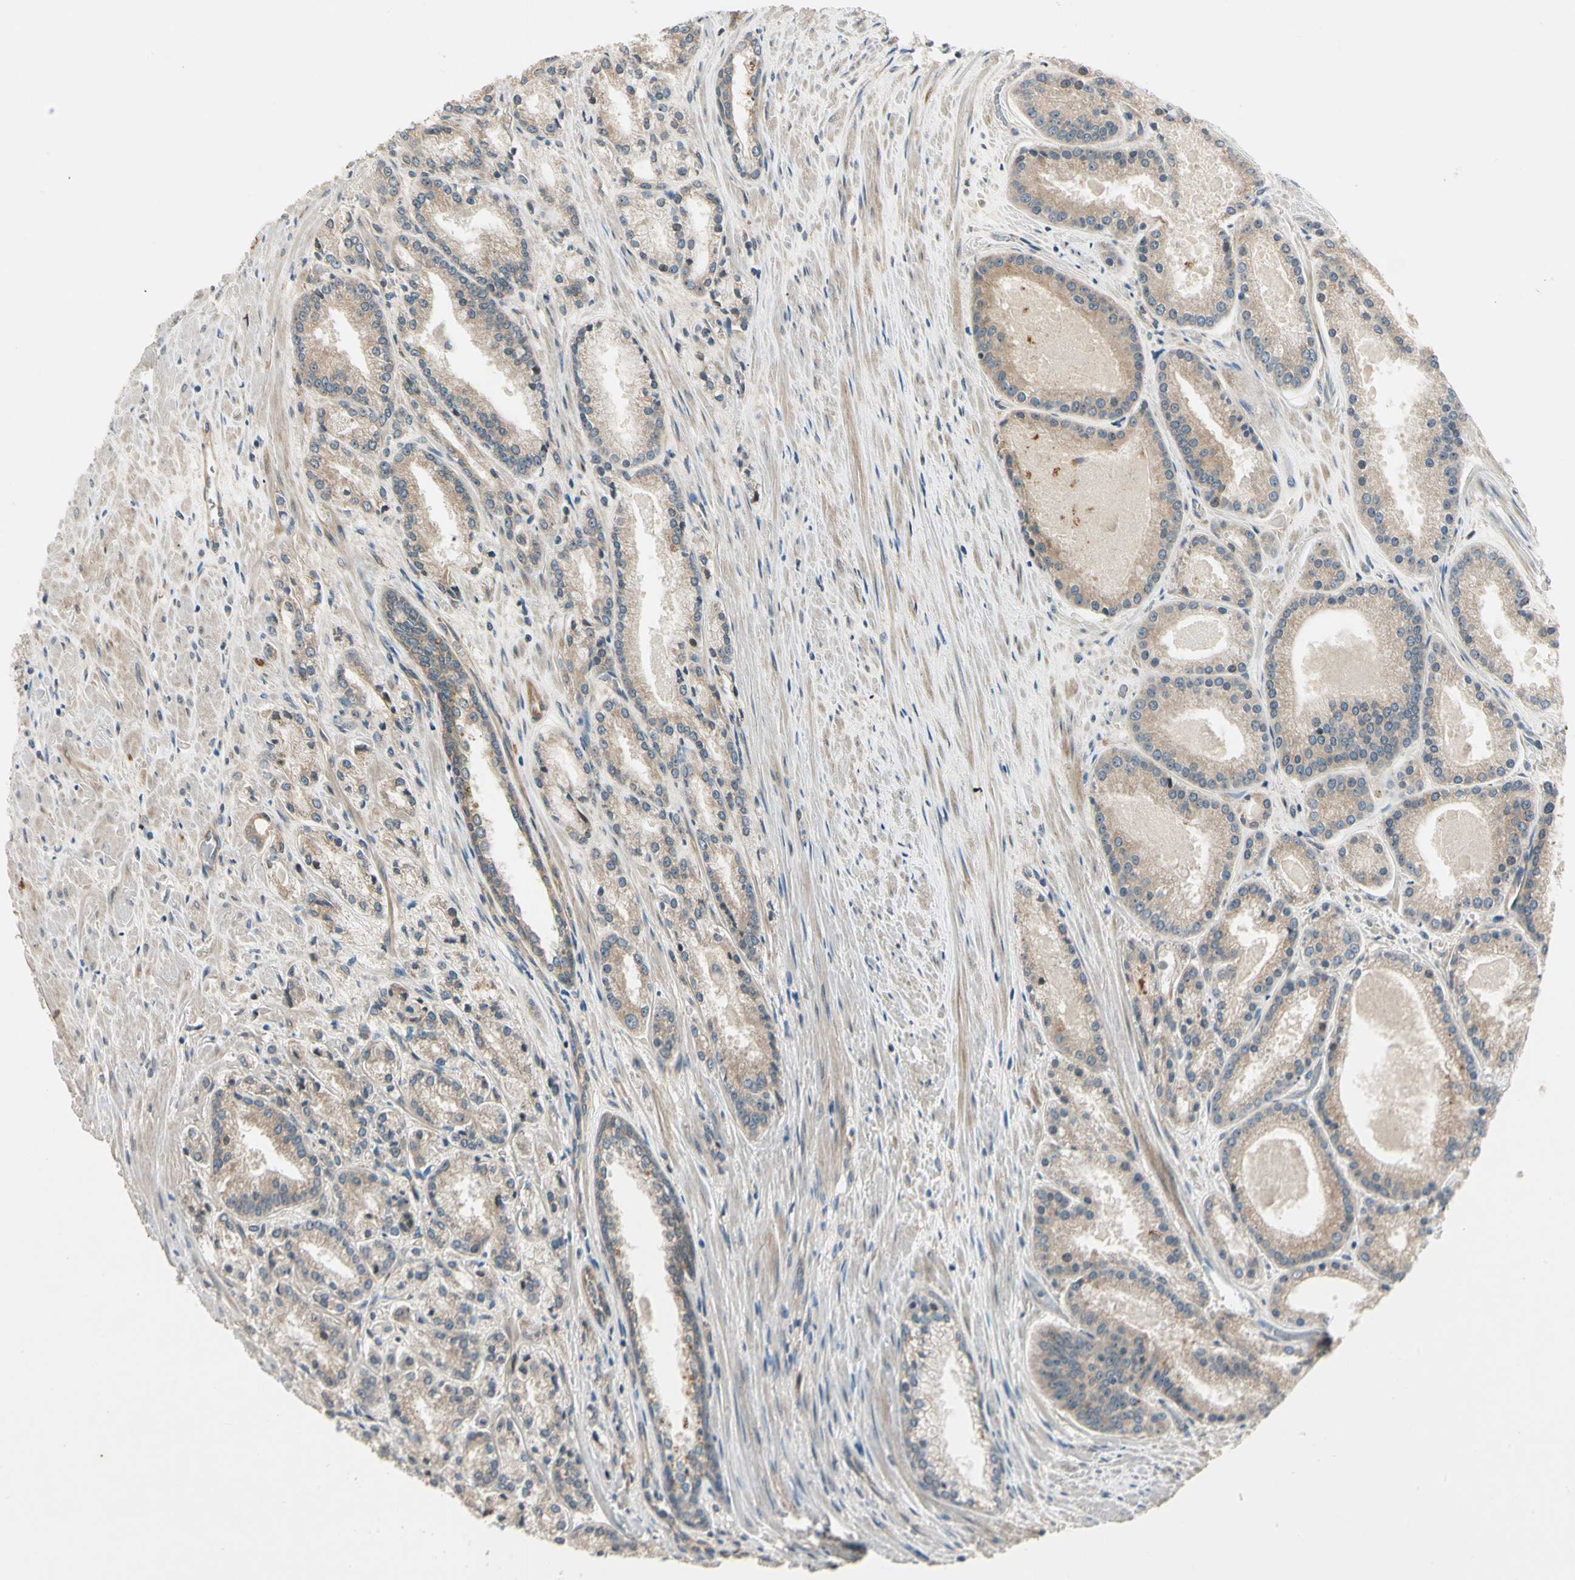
{"staining": {"intensity": "weak", "quantity": ">75%", "location": "cytoplasmic/membranous"}, "tissue": "prostate cancer", "cell_type": "Tumor cells", "image_type": "cancer", "snomed": [{"axis": "morphology", "description": "Adenocarcinoma, Low grade"}, {"axis": "topography", "description": "Prostate"}], "caption": "IHC of human prostate cancer (adenocarcinoma (low-grade)) reveals low levels of weak cytoplasmic/membranous positivity in about >75% of tumor cells.", "gene": "ROCK2", "patient": {"sex": "male", "age": 59}}